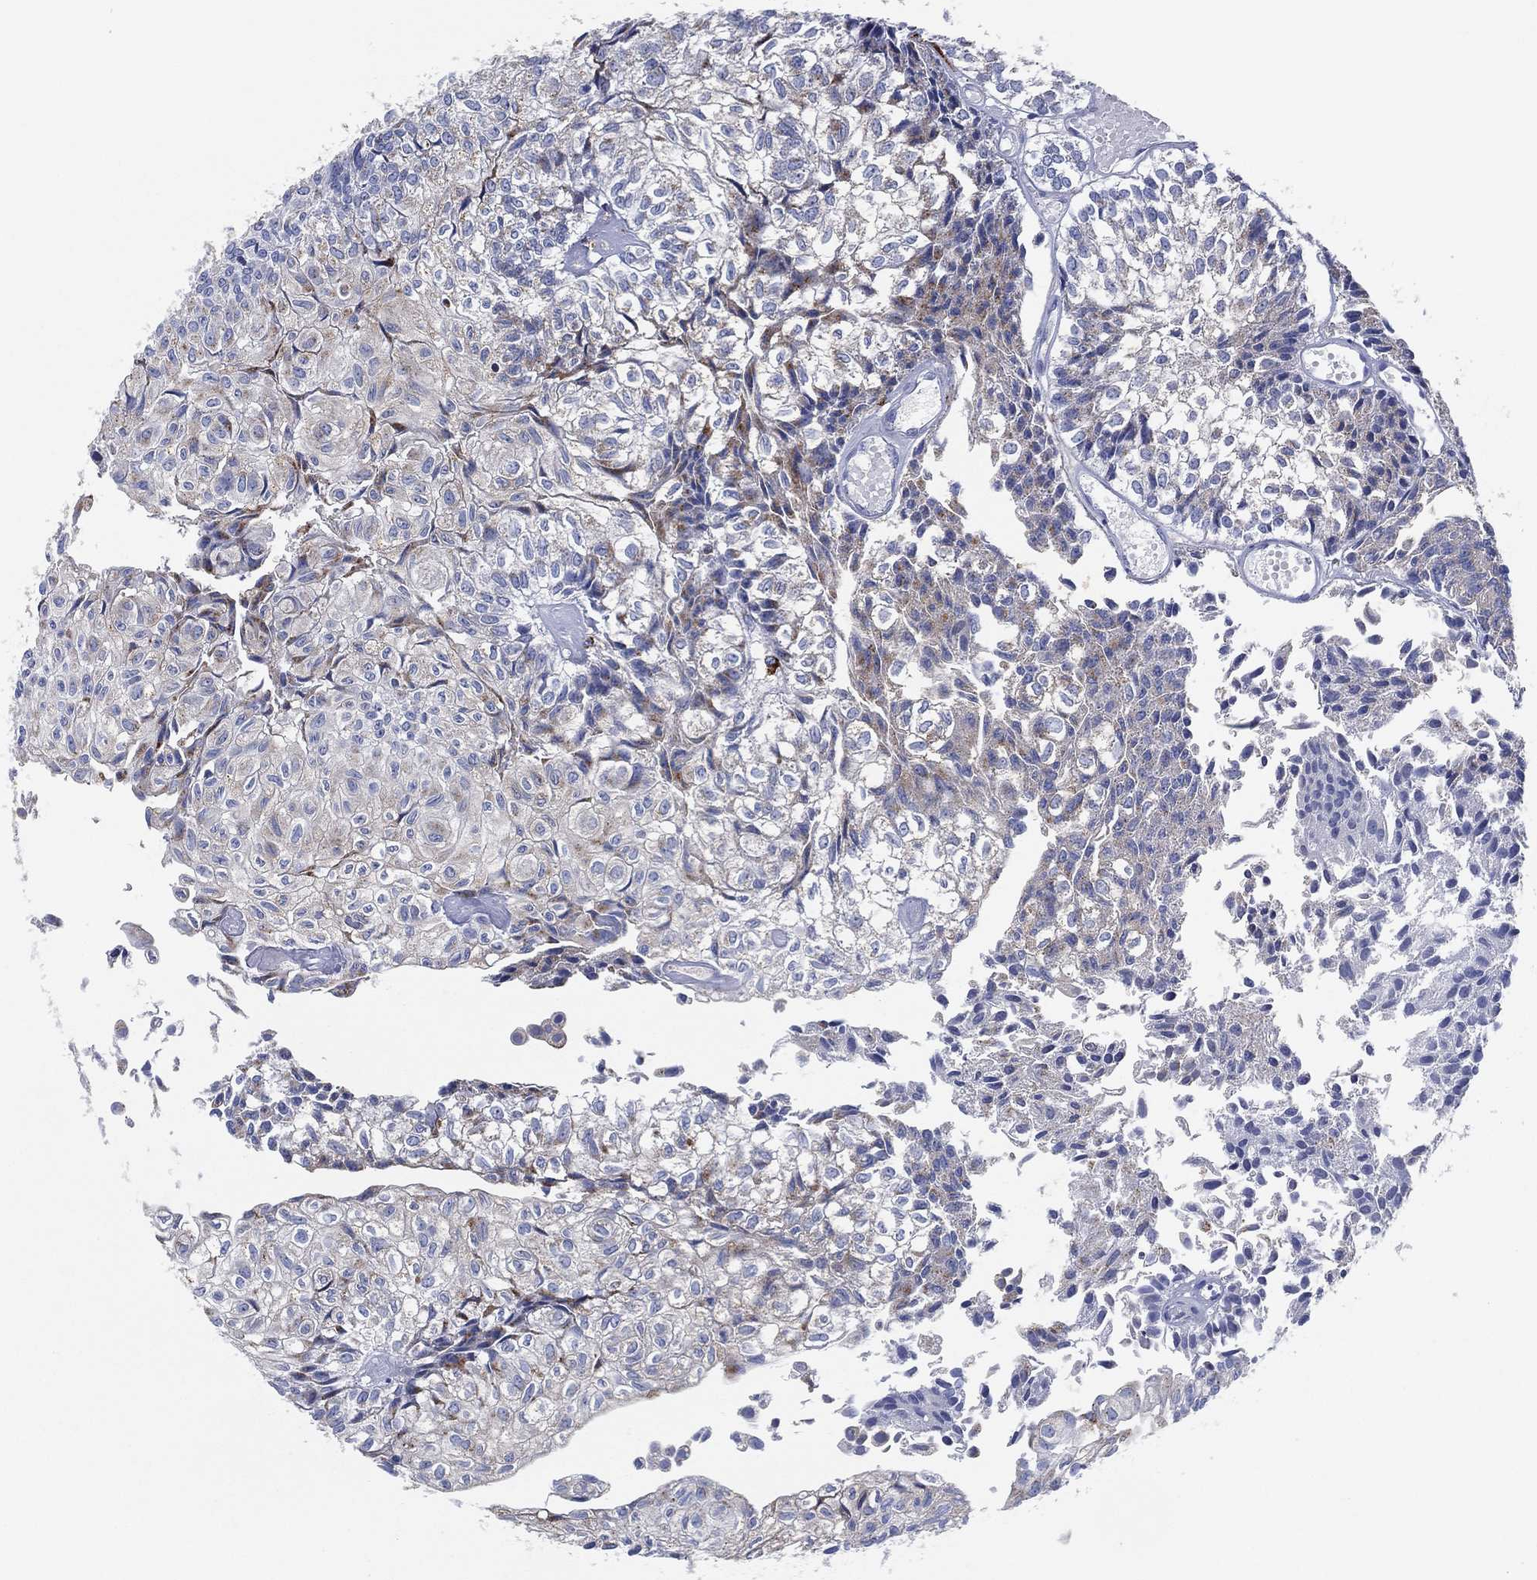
{"staining": {"intensity": "weak", "quantity": "<25%", "location": "cytoplasmic/membranous"}, "tissue": "urothelial cancer", "cell_type": "Tumor cells", "image_type": "cancer", "snomed": [{"axis": "morphology", "description": "Urothelial carcinoma, Low grade"}, {"axis": "topography", "description": "Urinary bladder"}], "caption": "IHC of human urothelial cancer exhibits no expression in tumor cells.", "gene": "GALNS", "patient": {"sex": "male", "age": 89}}